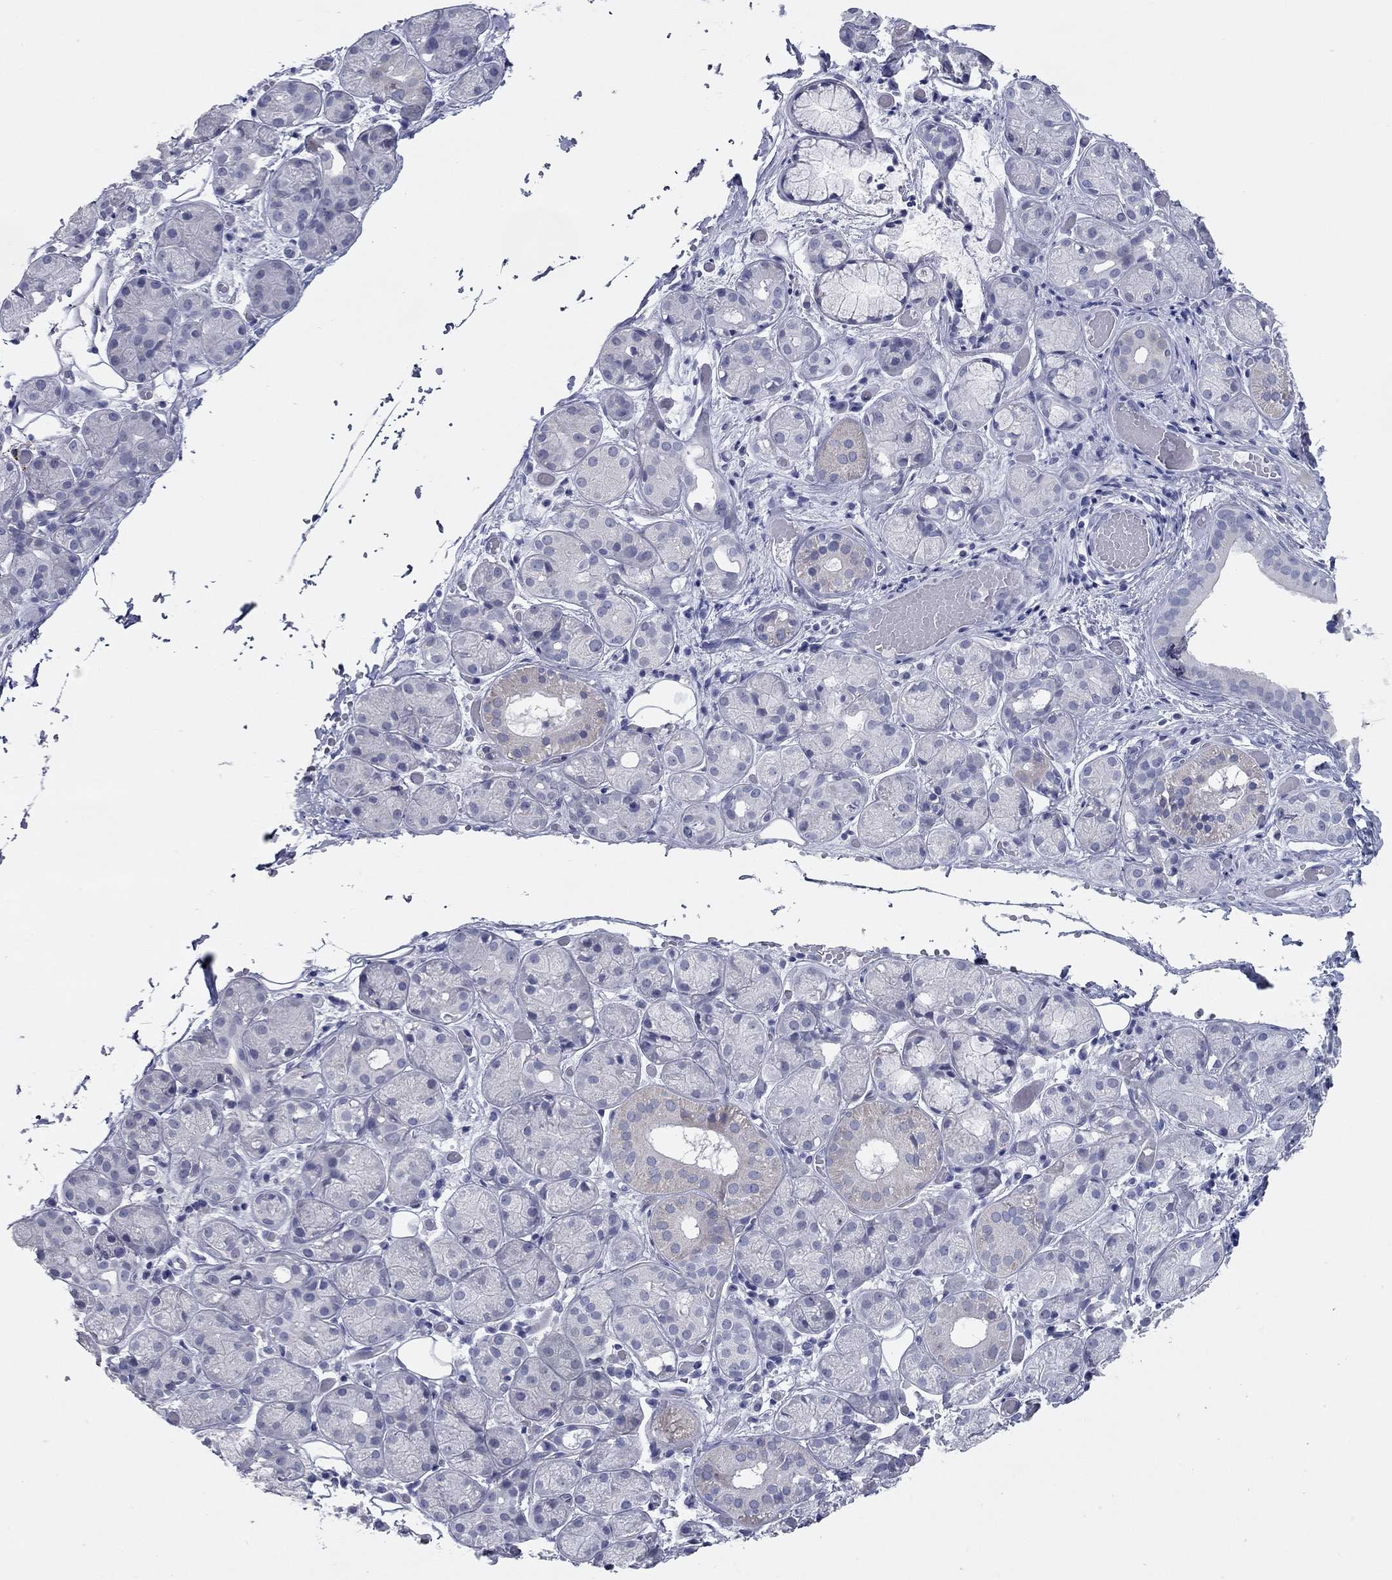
{"staining": {"intensity": "weak", "quantity": "<25%", "location": "cytoplasmic/membranous"}, "tissue": "salivary gland", "cell_type": "Glandular cells", "image_type": "normal", "snomed": [{"axis": "morphology", "description": "Normal tissue, NOS"}, {"axis": "topography", "description": "Salivary gland"}, {"axis": "topography", "description": "Peripheral nerve tissue"}], "caption": "Human salivary gland stained for a protein using immunohistochemistry exhibits no staining in glandular cells.", "gene": "KIRREL2", "patient": {"sex": "male", "age": 71}}